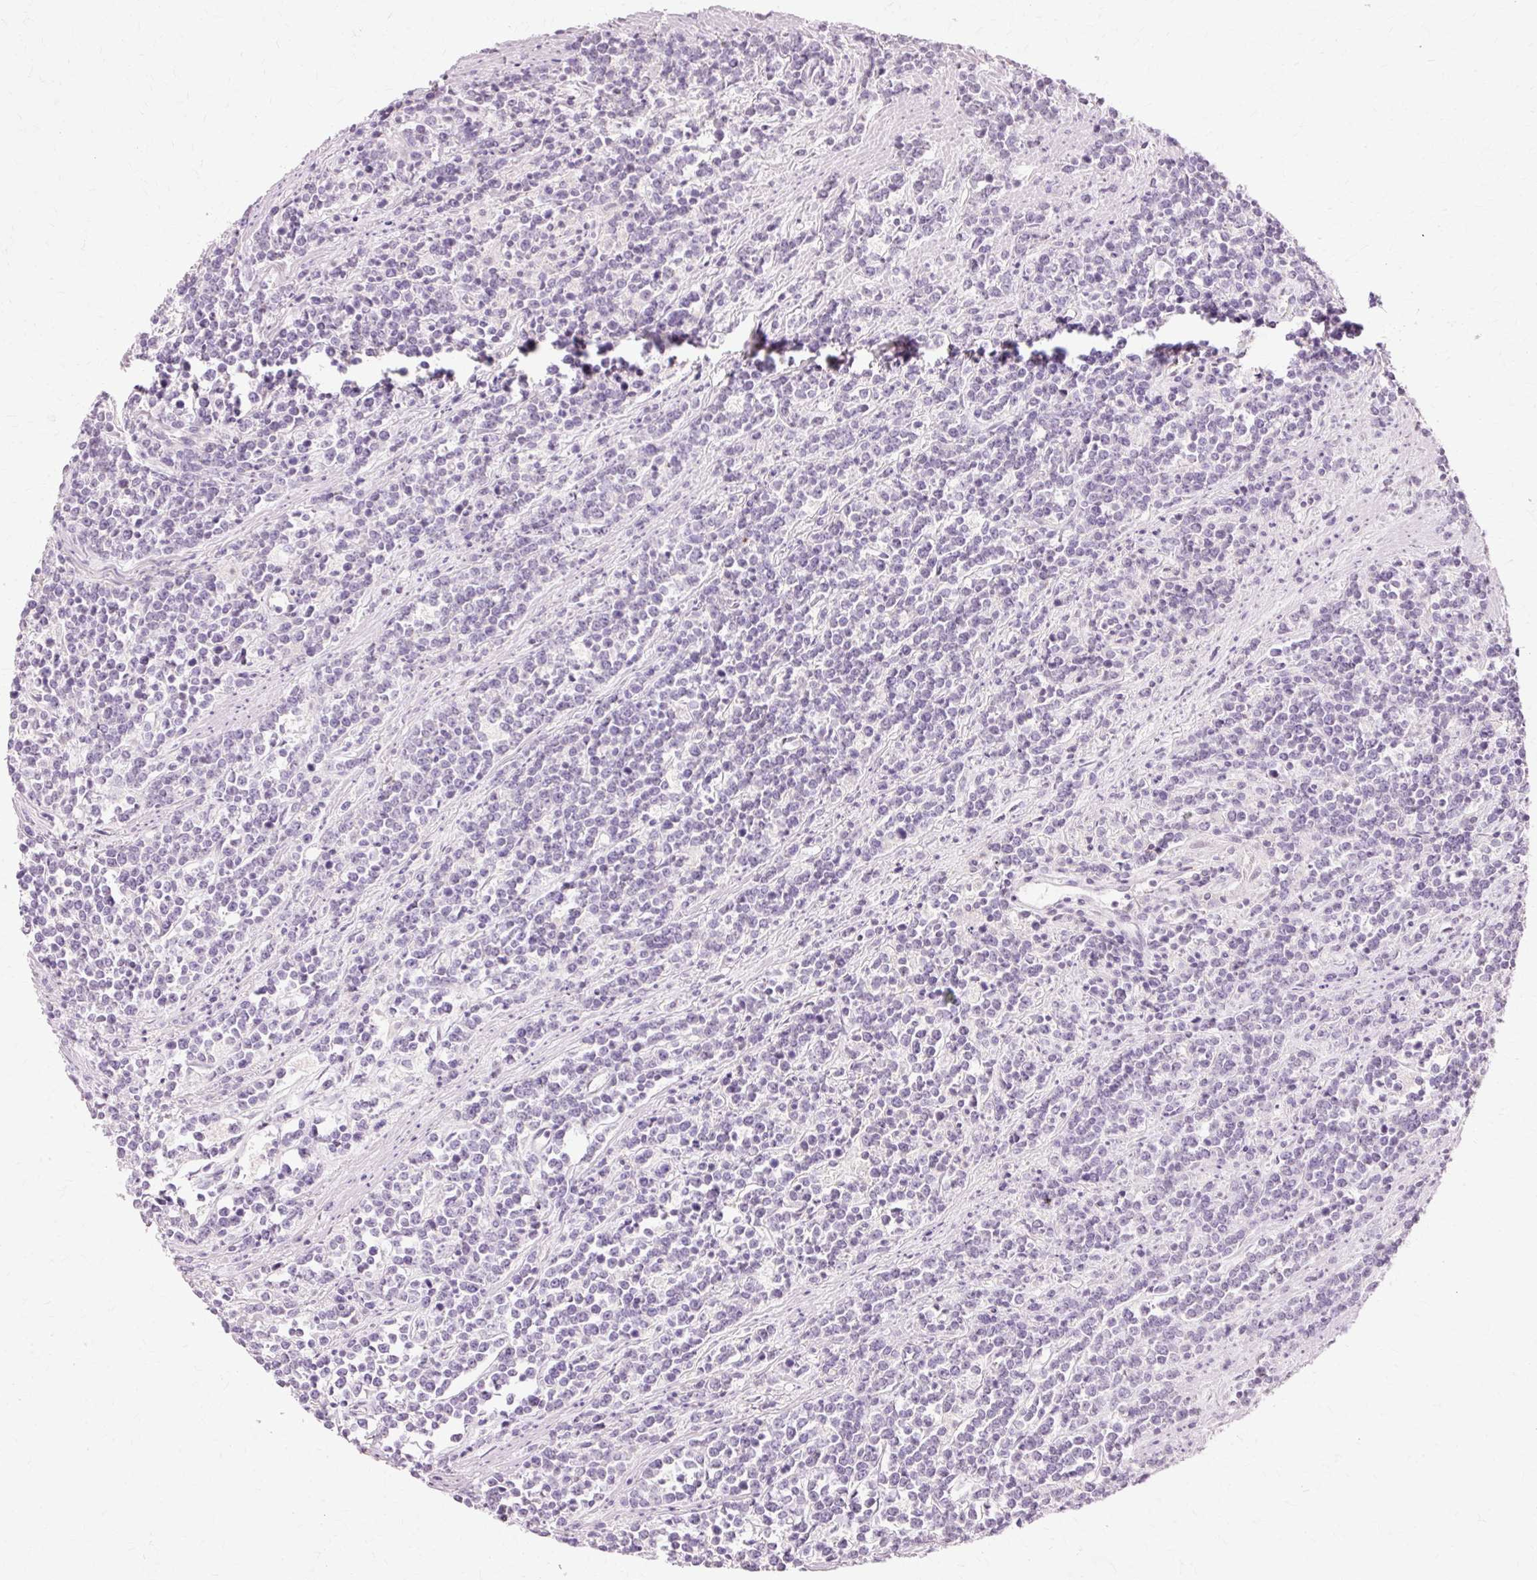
{"staining": {"intensity": "negative", "quantity": "none", "location": "none"}, "tissue": "lymphoma", "cell_type": "Tumor cells", "image_type": "cancer", "snomed": [{"axis": "morphology", "description": "Malignant lymphoma, non-Hodgkin's type, High grade"}, {"axis": "topography", "description": "Small intestine"}, {"axis": "topography", "description": "Colon"}], "caption": "Image shows no protein staining in tumor cells of lymphoma tissue.", "gene": "VN1R2", "patient": {"sex": "male", "age": 8}}